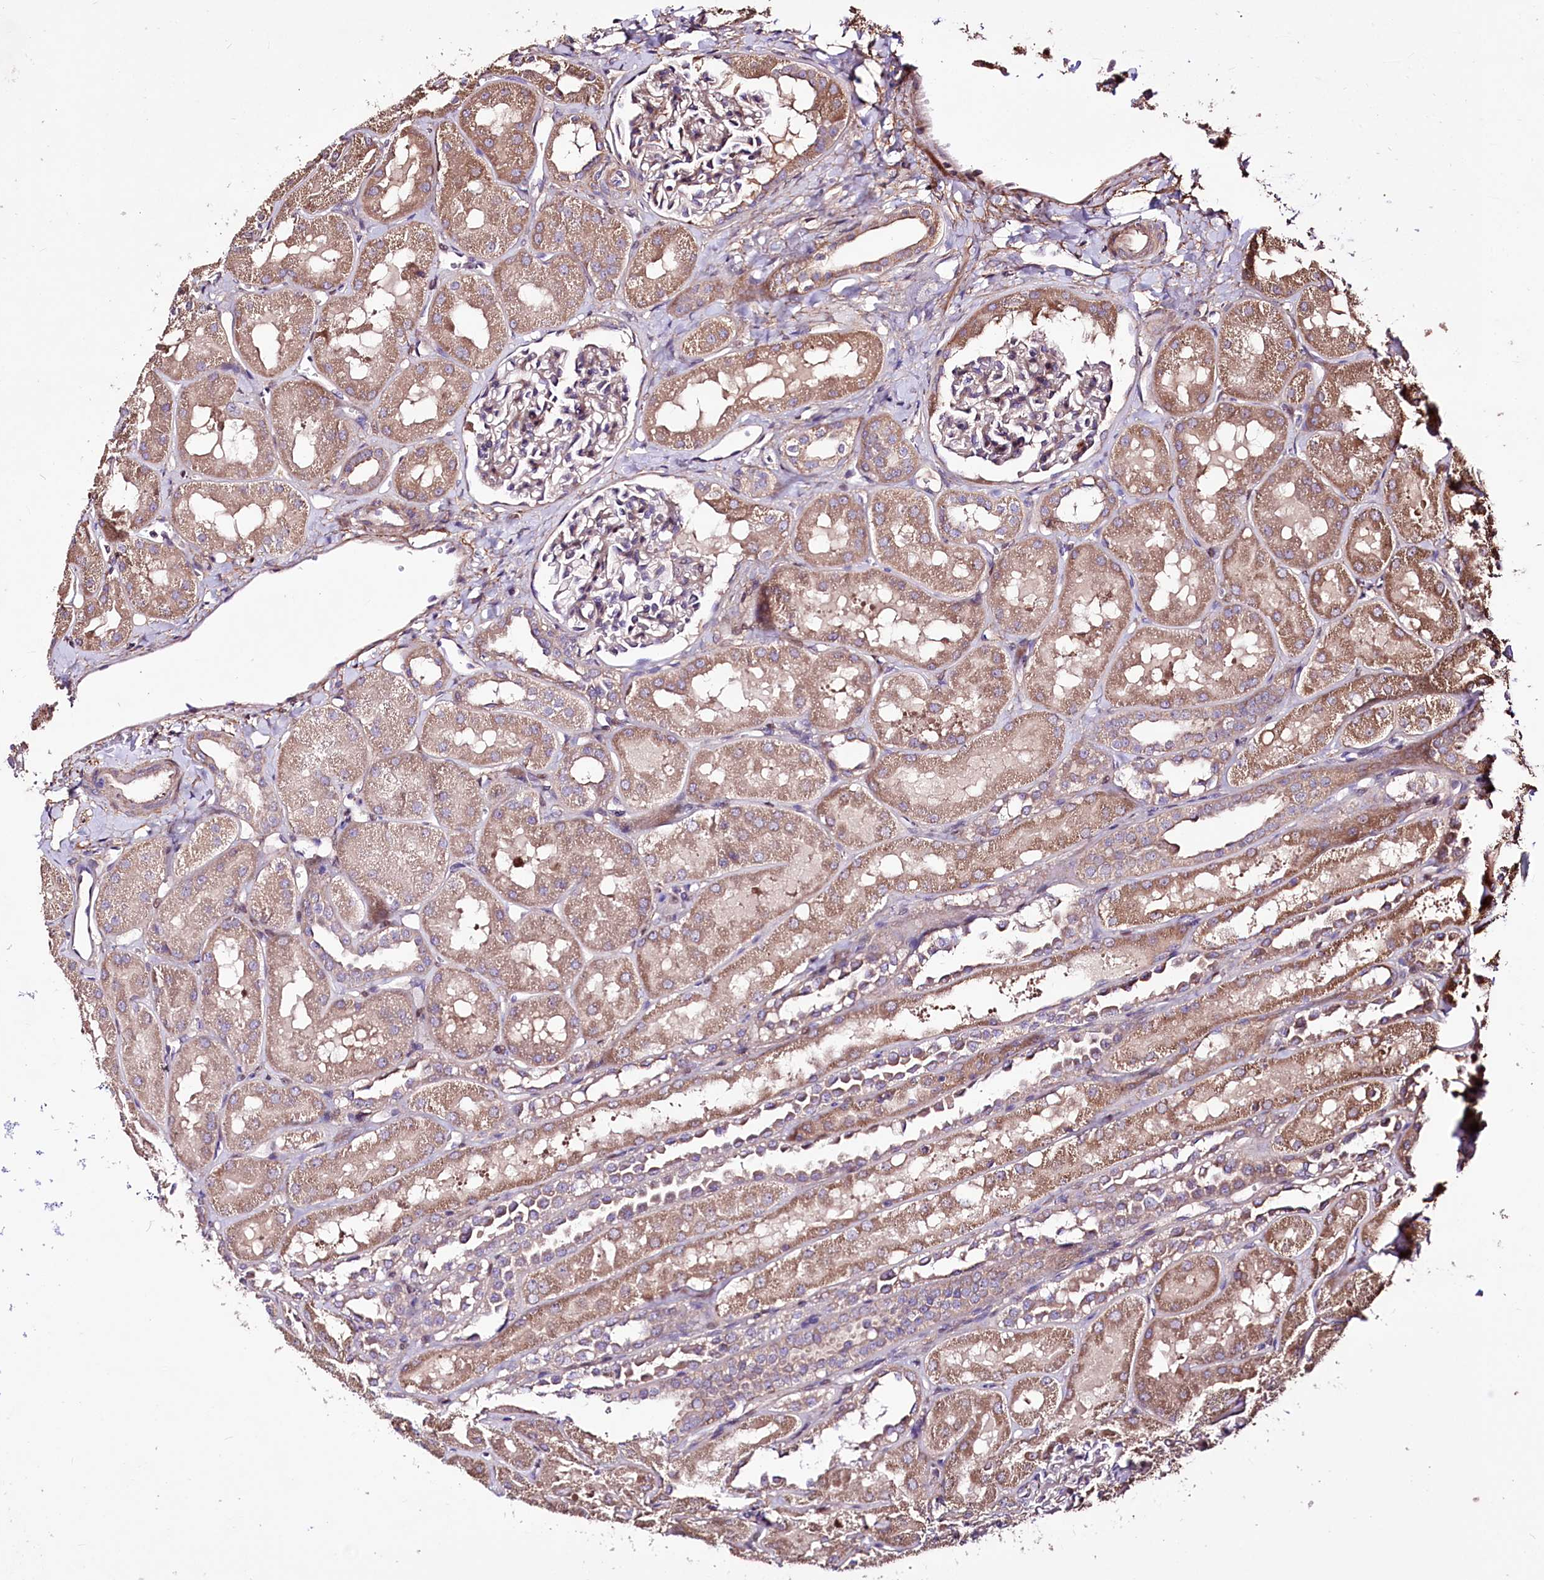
{"staining": {"intensity": "weak", "quantity": "<25%", "location": "cytoplasmic/membranous"}, "tissue": "kidney", "cell_type": "Cells in glomeruli", "image_type": "normal", "snomed": [{"axis": "morphology", "description": "Normal tissue, NOS"}, {"axis": "topography", "description": "Kidney"}, {"axis": "topography", "description": "Urinary bladder"}], "caption": "Histopathology image shows no significant protein expression in cells in glomeruli of benign kidney. (Brightfield microscopy of DAB (3,3'-diaminobenzidine) immunohistochemistry (IHC) at high magnification).", "gene": "WWC1", "patient": {"sex": "male", "age": 16}}